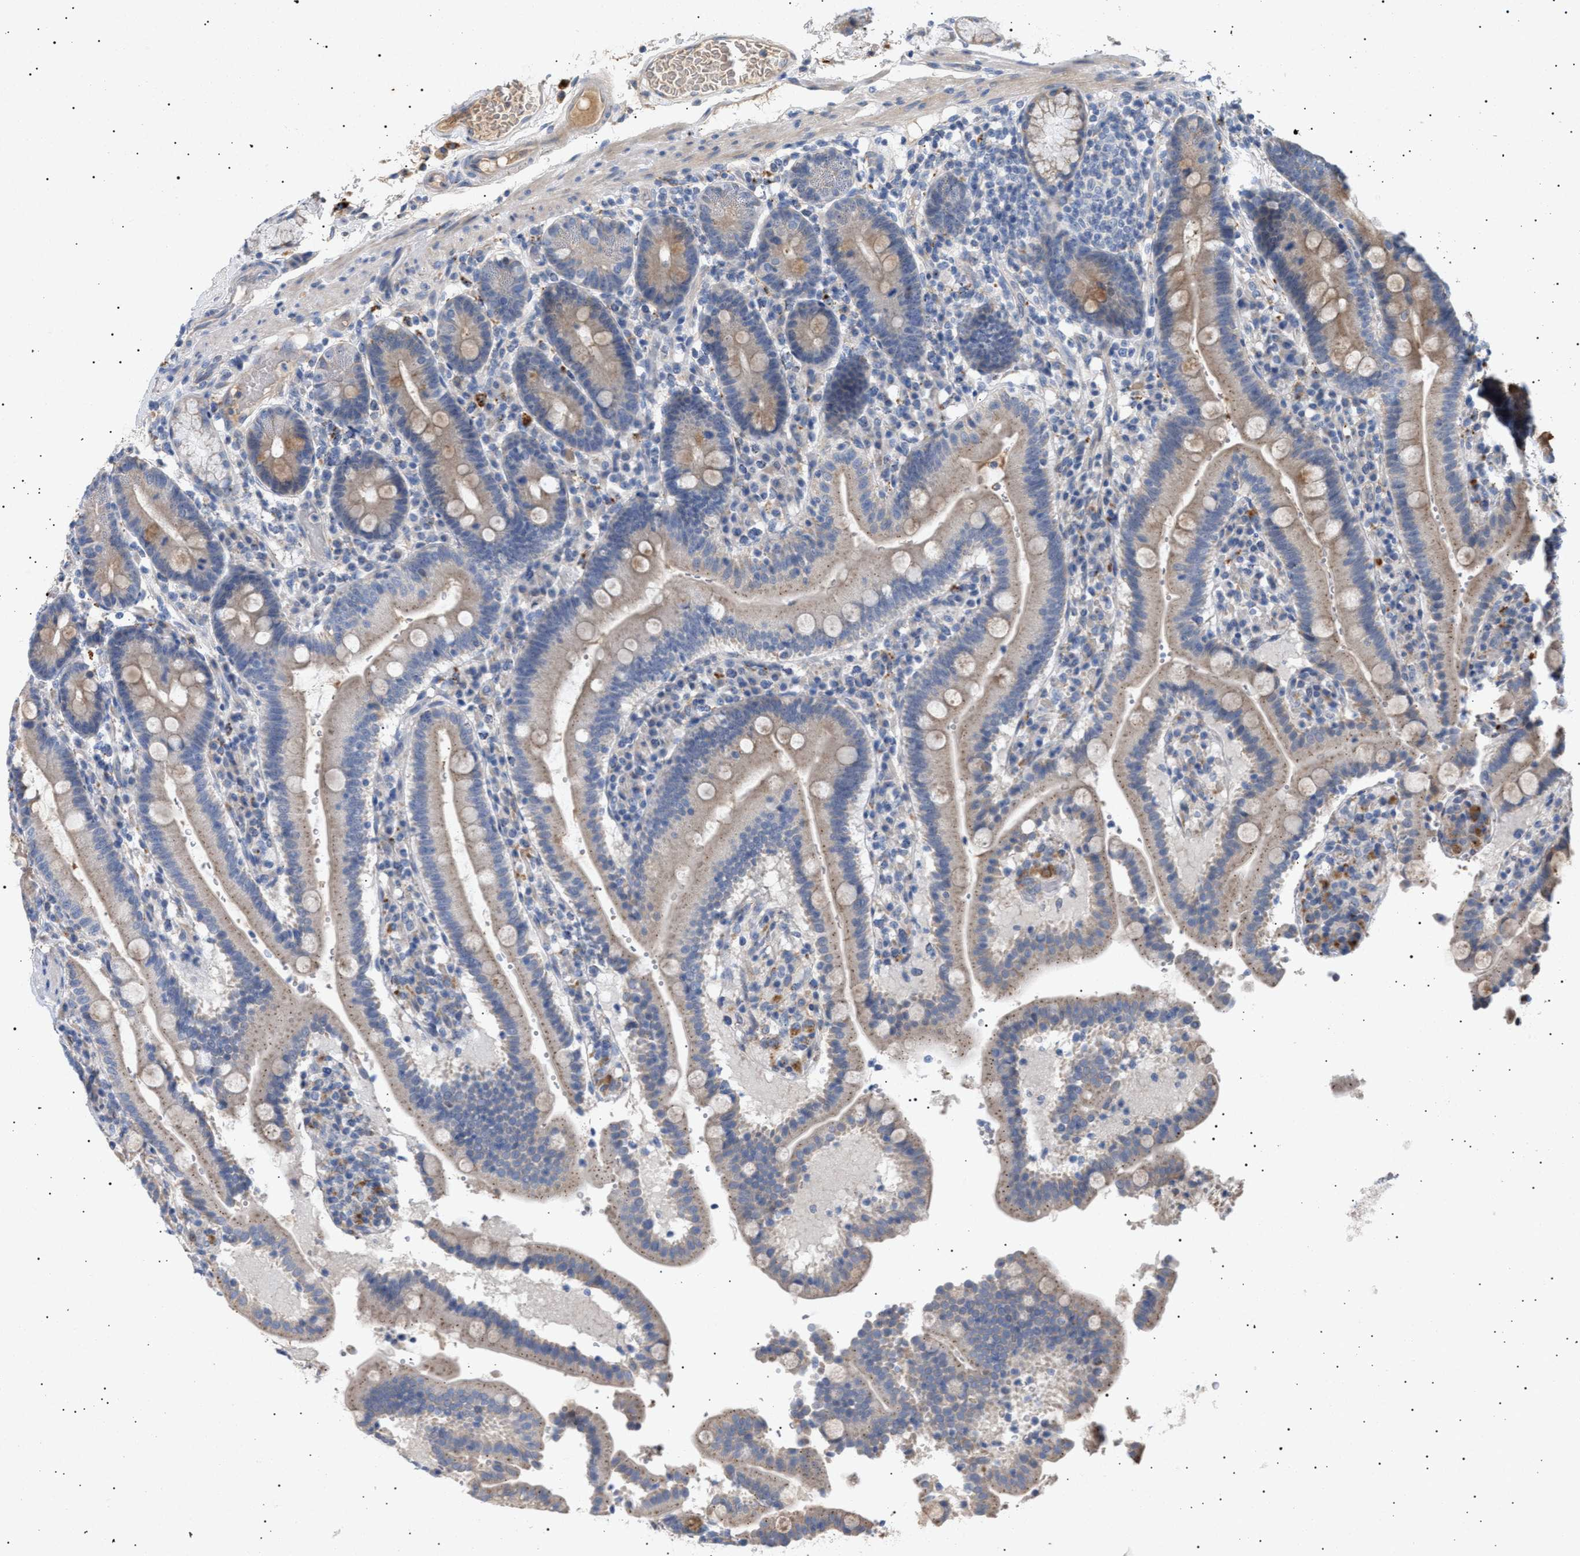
{"staining": {"intensity": "weak", "quantity": "25%-75%", "location": "cytoplasmic/membranous"}, "tissue": "duodenum", "cell_type": "Glandular cells", "image_type": "normal", "snomed": [{"axis": "morphology", "description": "Normal tissue, NOS"}, {"axis": "topography", "description": "Small intestine, NOS"}], "caption": "DAB (3,3'-diaminobenzidine) immunohistochemical staining of benign human duodenum displays weak cytoplasmic/membranous protein staining in approximately 25%-75% of glandular cells.", "gene": "SIRT5", "patient": {"sex": "female", "age": 71}}